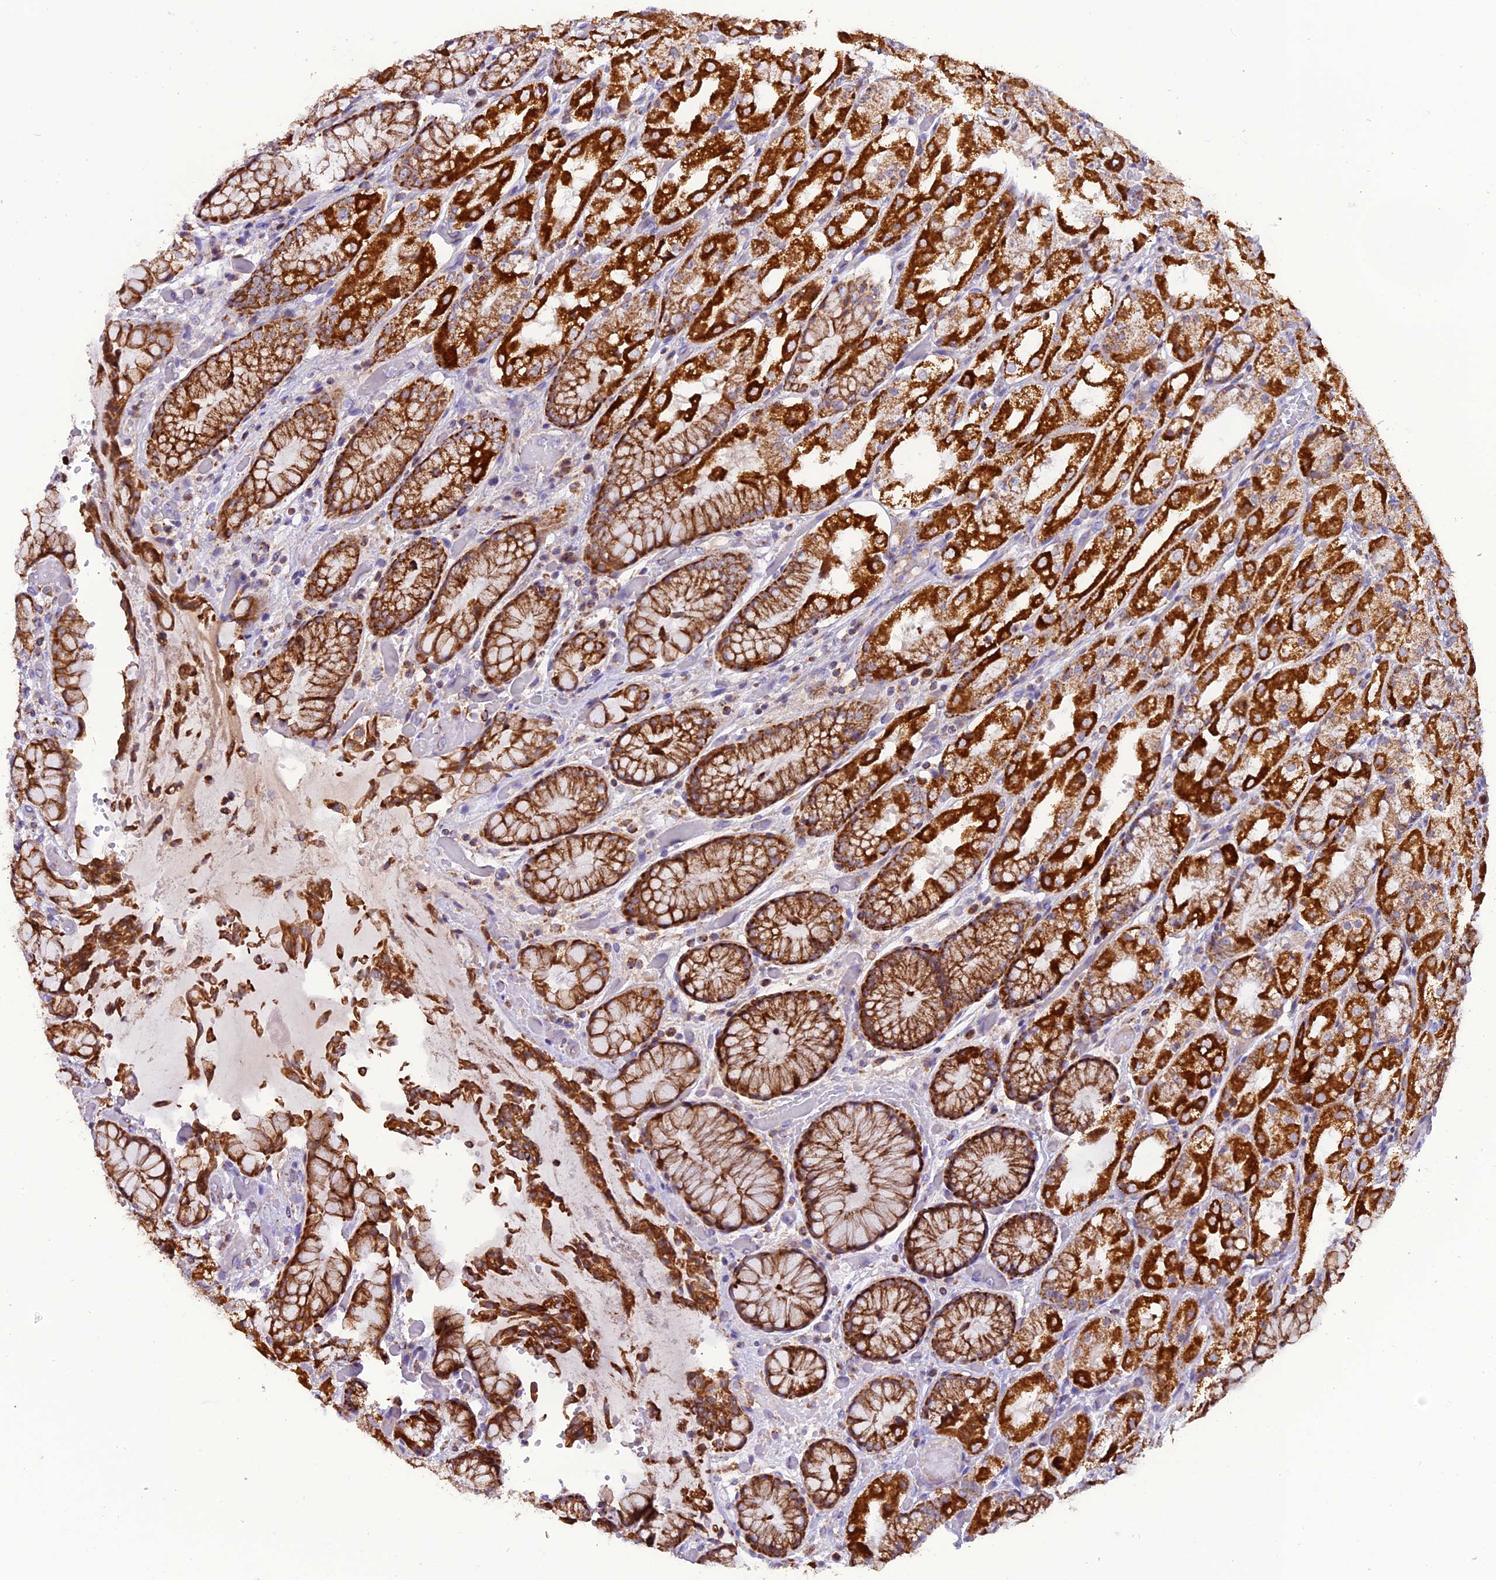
{"staining": {"intensity": "strong", "quantity": ">75%", "location": "cytoplasmic/membranous"}, "tissue": "stomach", "cell_type": "Glandular cells", "image_type": "normal", "snomed": [{"axis": "morphology", "description": "Normal tissue, NOS"}, {"axis": "topography", "description": "Stomach, upper"}], "caption": "Immunohistochemical staining of benign human stomach shows >75% levels of strong cytoplasmic/membranous protein expression in approximately >75% of glandular cells.", "gene": "MRPS34", "patient": {"sex": "male", "age": 72}}